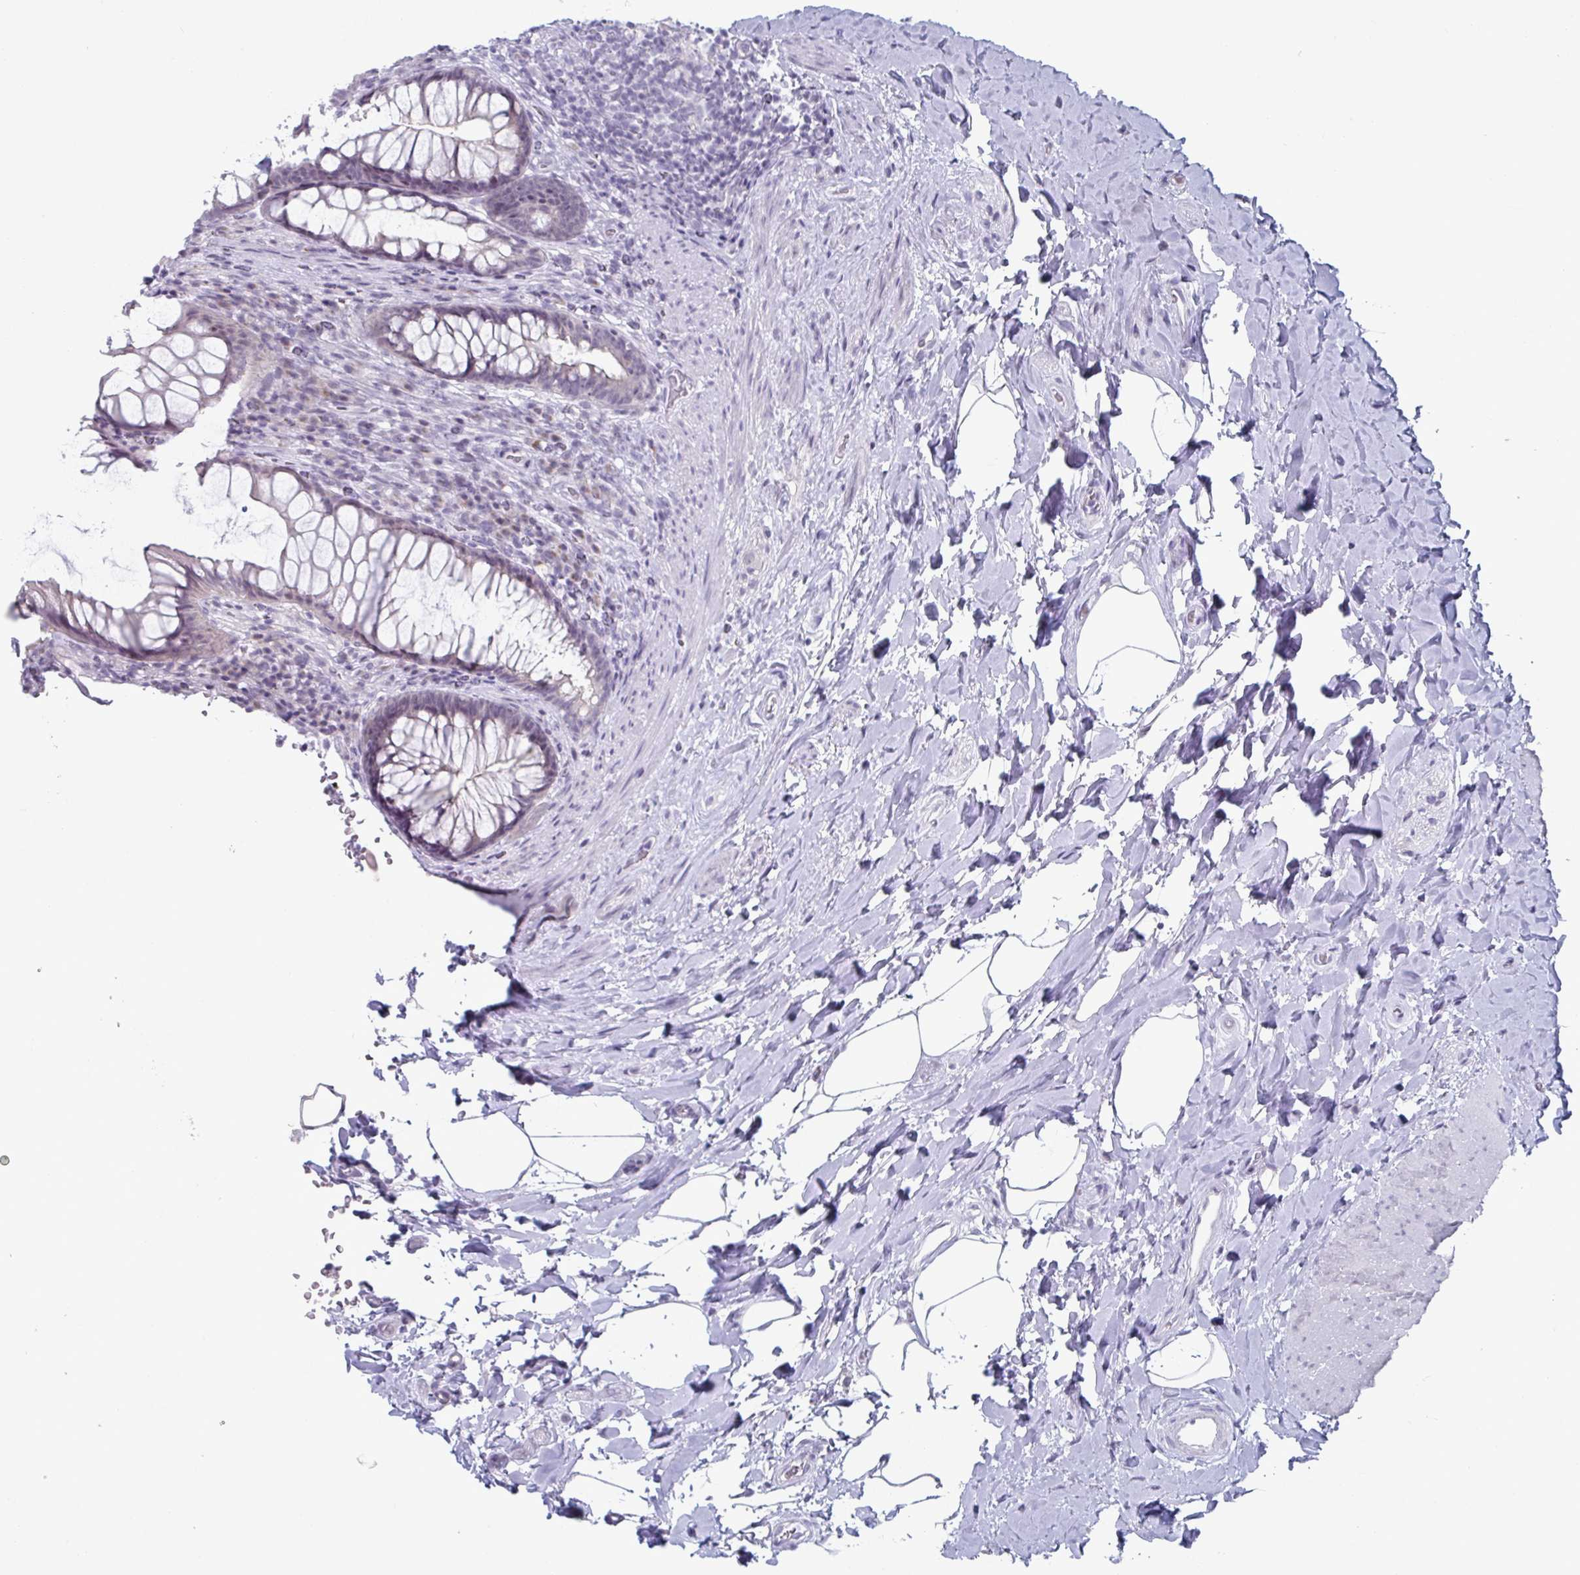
{"staining": {"intensity": "weak", "quantity": "<25%", "location": "nuclear"}, "tissue": "rectum", "cell_type": "Glandular cells", "image_type": "normal", "snomed": [{"axis": "morphology", "description": "Normal tissue, NOS"}, {"axis": "topography", "description": "Rectum"}], "caption": "Rectum stained for a protein using immunohistochemistry (IHC) displays no staining glandular cells.", "gene": "VSIG10L", "patient": {"sex": "male", "age": 53}}